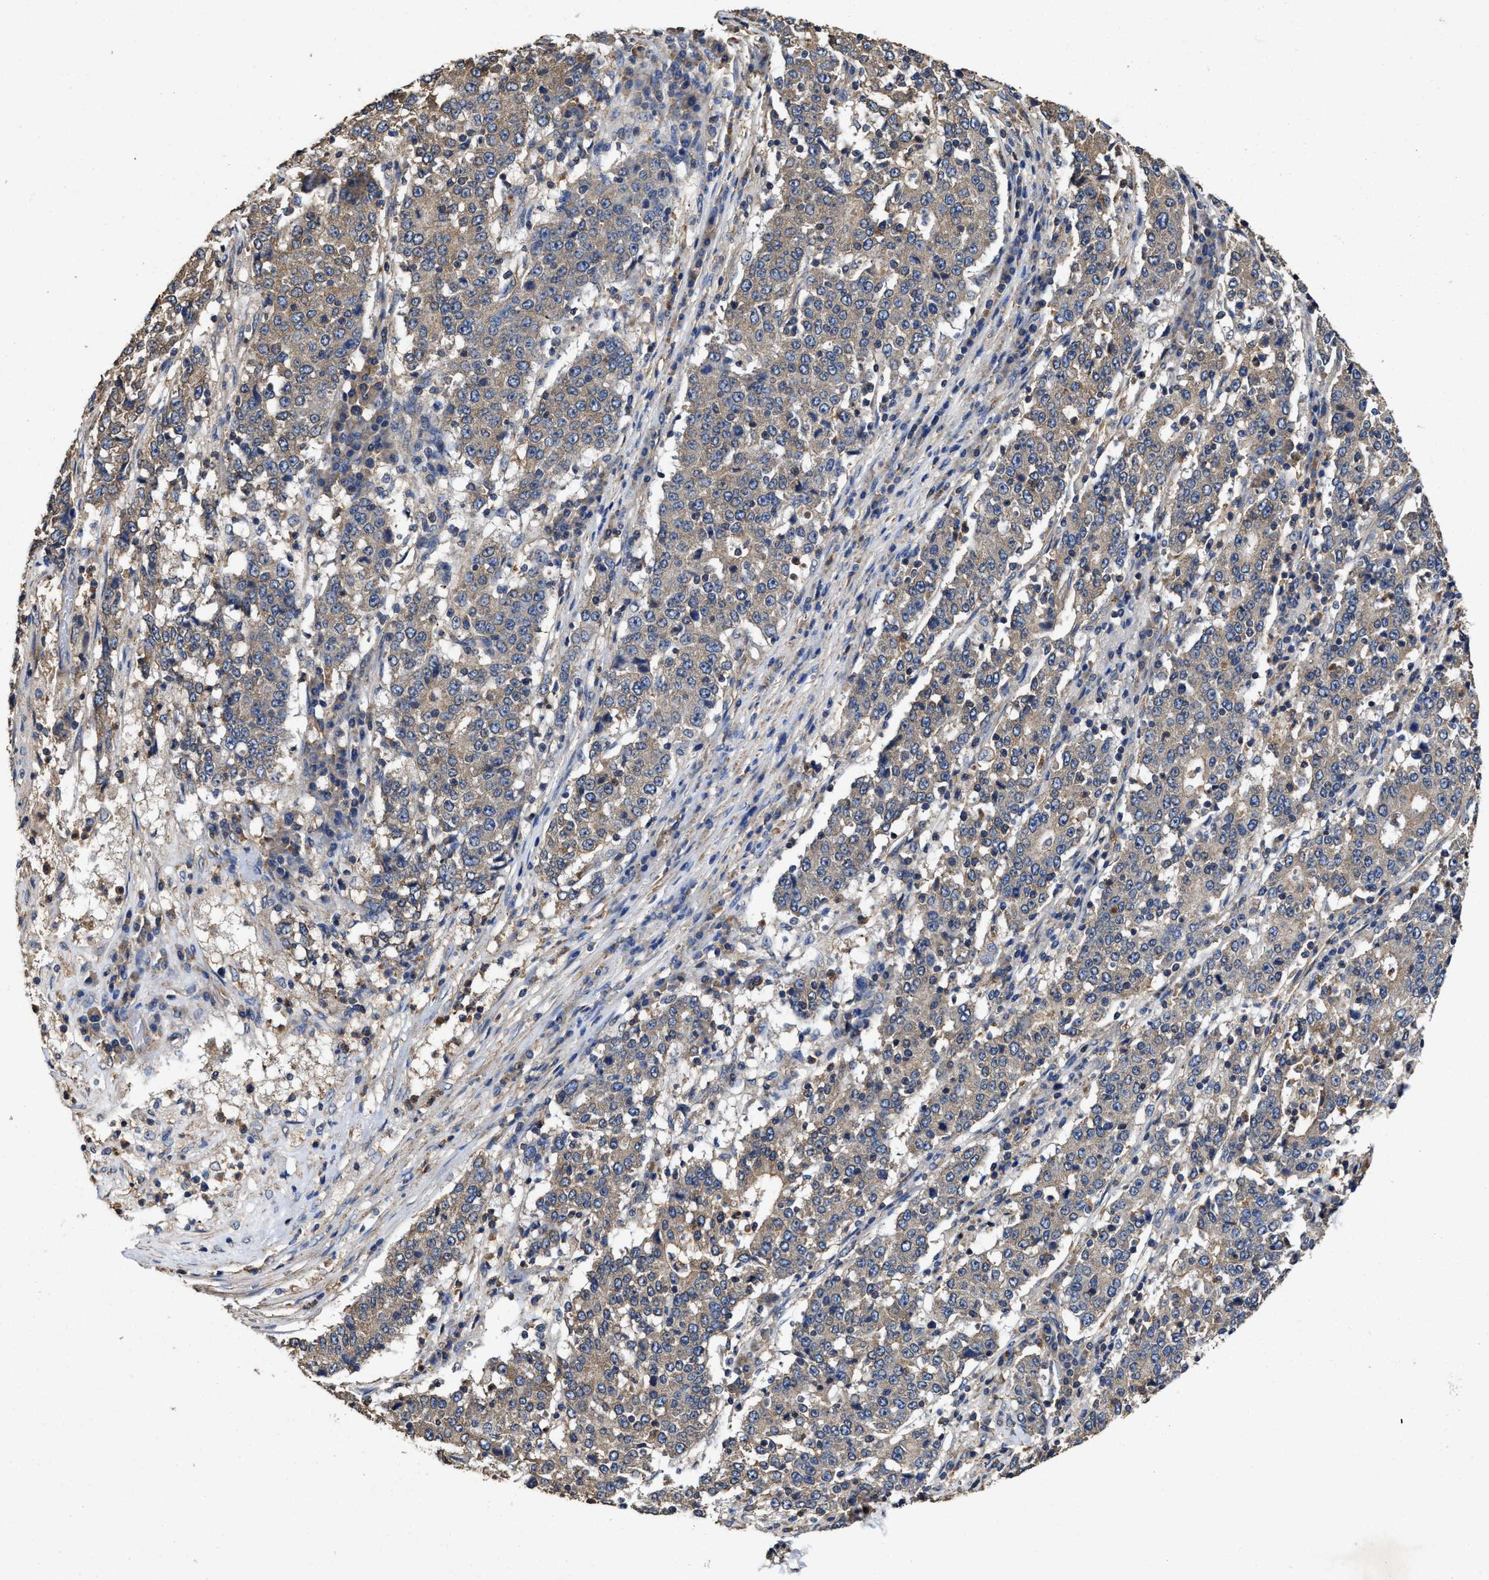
{"staining": {"intensity": "weak", "quantity": "25%-75%", "location": "cytoplasmic/membranous"}, "tissue": "stomach cancer", "cell_type": "Tumor cells", "image_type": "cancer", "snomed": [{"axis": "morphology", "description": "Adenocarcinoma, NOS"}, {"axis": "topography", "description": "Stomach"}], "caption": "An immunohistochemistry photomicrograph of tumor tissue is shown. Protein staining in brown labels weak cytoplasmic/membranous positivity in adenocarcinoma (stomach) within tumor cells.", "gene": "SFXN4", "patient": {"sex": "male", "age": 59}}